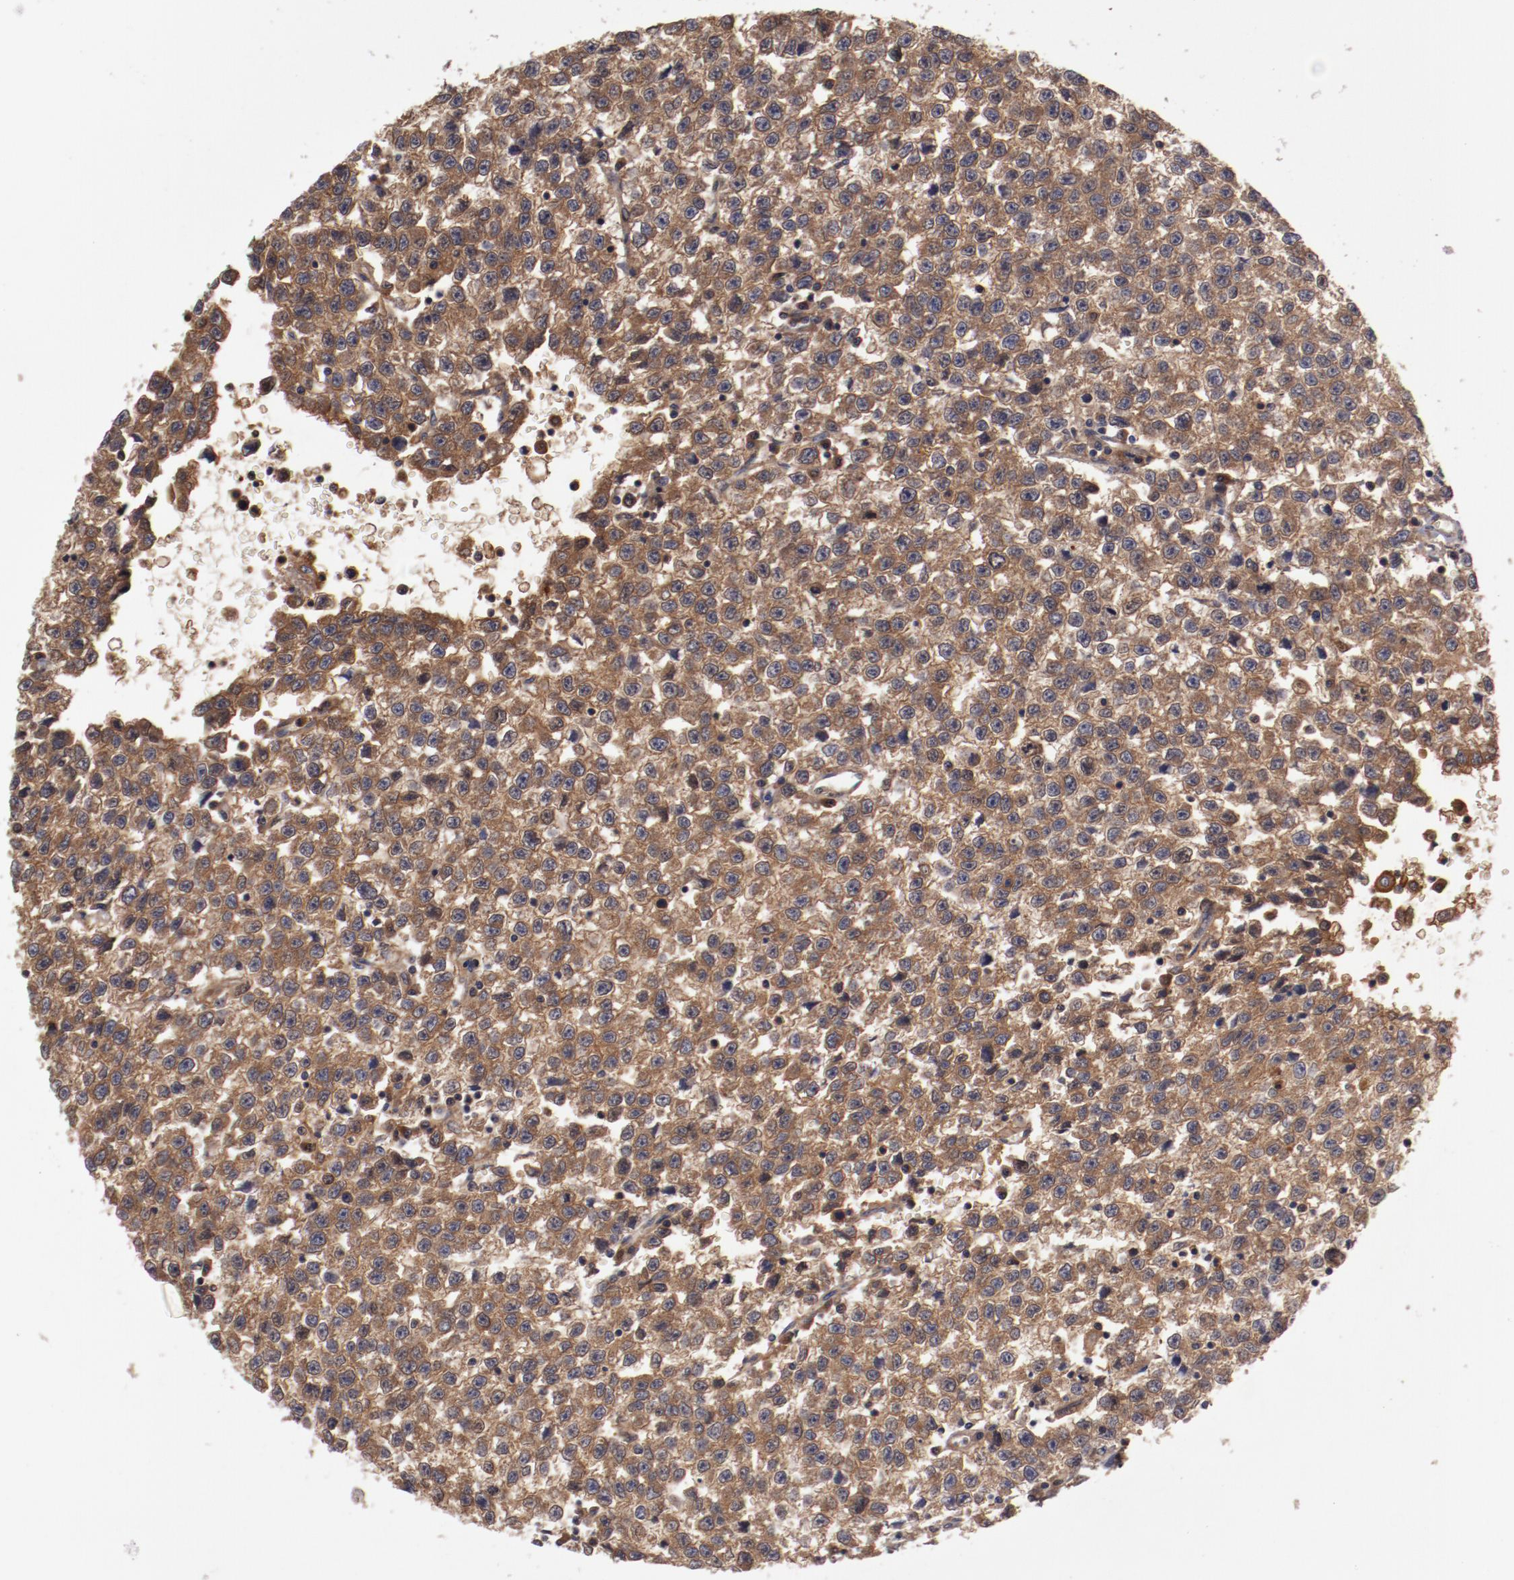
{"staining": {"intensity": "moderate", "quantity": ">75%", "location": "cytoplasmic/membranous,nuclear"}, "tissue": "testis cancer", "cell_type": "Tumor cells", "image_type": "cancer", "snomed": [{"axis": "morphology", "description": "Seminoma, NOS"}, {"axis": "topography", "description": "Testis"}], "caption": "An image showing moderate cytoplasmic/membranous and nuclear positivity in approximately >75% of tumor cells in testis cancer (seminoma), as visualized by brown immunohistochemical staining.", "gene": "SERPINA7", "patient": {"sex": "male", "age": 35}}